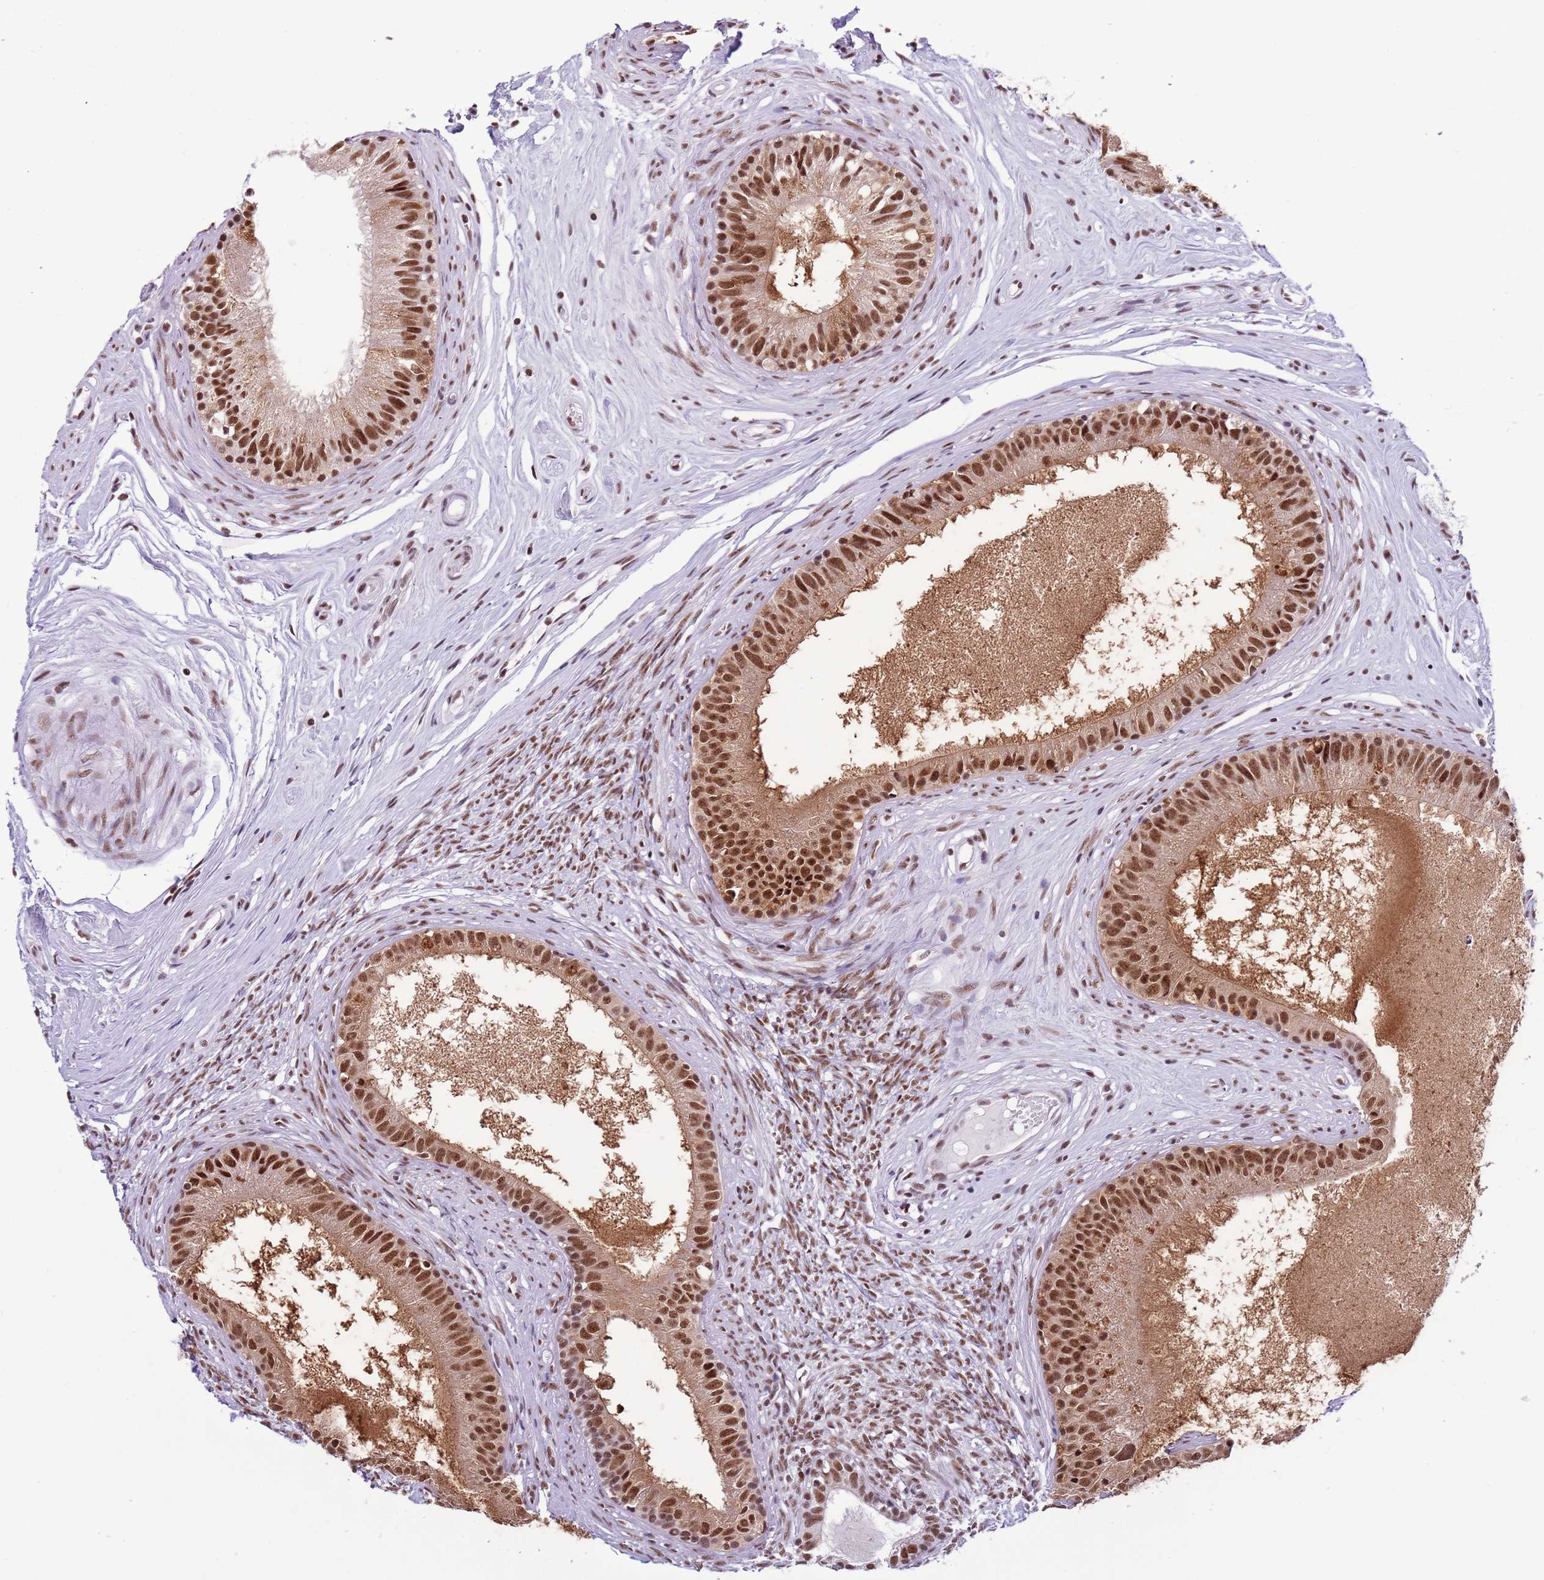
{"staining": {"intensity": "strong", "quantity": ">75%", "location": "cytoplasmic/membranous,nuclear"}, "tissue": "epididymis", "cell_type": "Glandular cells", "image_type": "normal", "snomed": [{"axis": "morphology", "description": "Normal tissue, NOS"}, {"axis": "topography", "description": "Epididymis"}], "caption": "Immunohistochemical staining of benign epididymis shows strong cytoplasmic/membranous,nuclear protein expression in about >75% of glandular cells.", "gene": "SF3A2", "patient": {"sex": "male", "age": 74}}